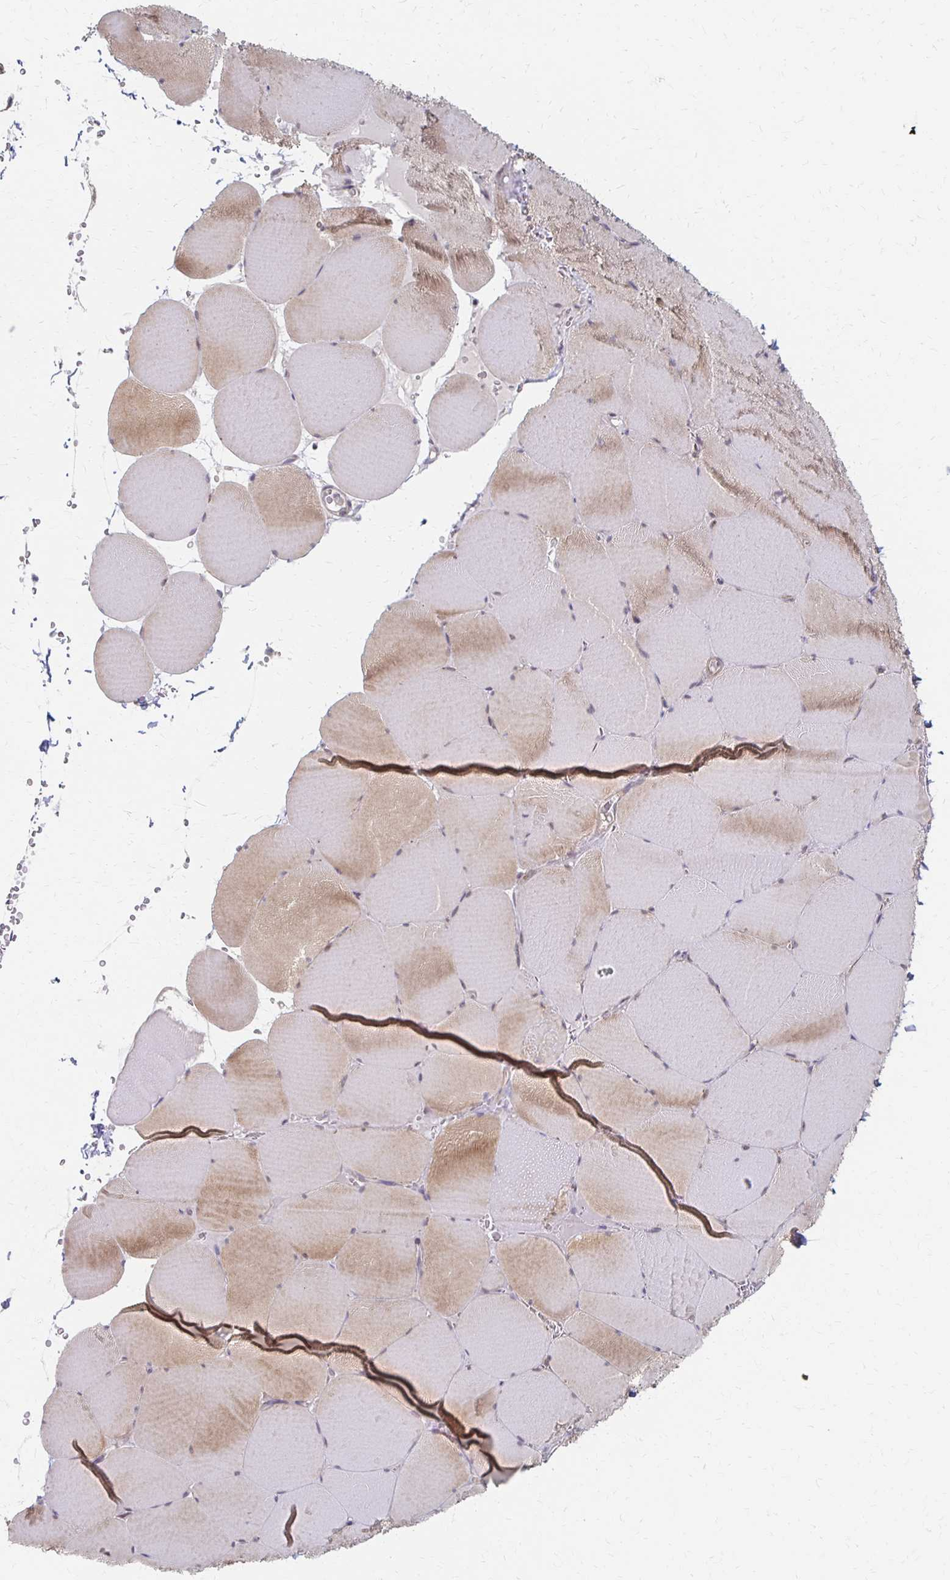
{"staining": {"intensity": "weak", "quantity": "25%-75%", "location": "cytoplasmic/membranous"}, "tissue": "skeletal muscle", "cell_type": "Myocytes", "image_type": "normal", "snomed": [{"axis": "morphology", "description": "Normal tissue, NOS"}, {"axis": "topography", "description": "Skeletal muscle"}, {"axis": "topography", "description": "Head-Neck"}], "caption": "Human skeletal muscle stained with a brown dye exhibits weak cytoplasmic/membranous positive staining in approximately 25%-75% of myocytes.", "gene": "PRKCB", "patient": {"sex": "male", "age": 66}}